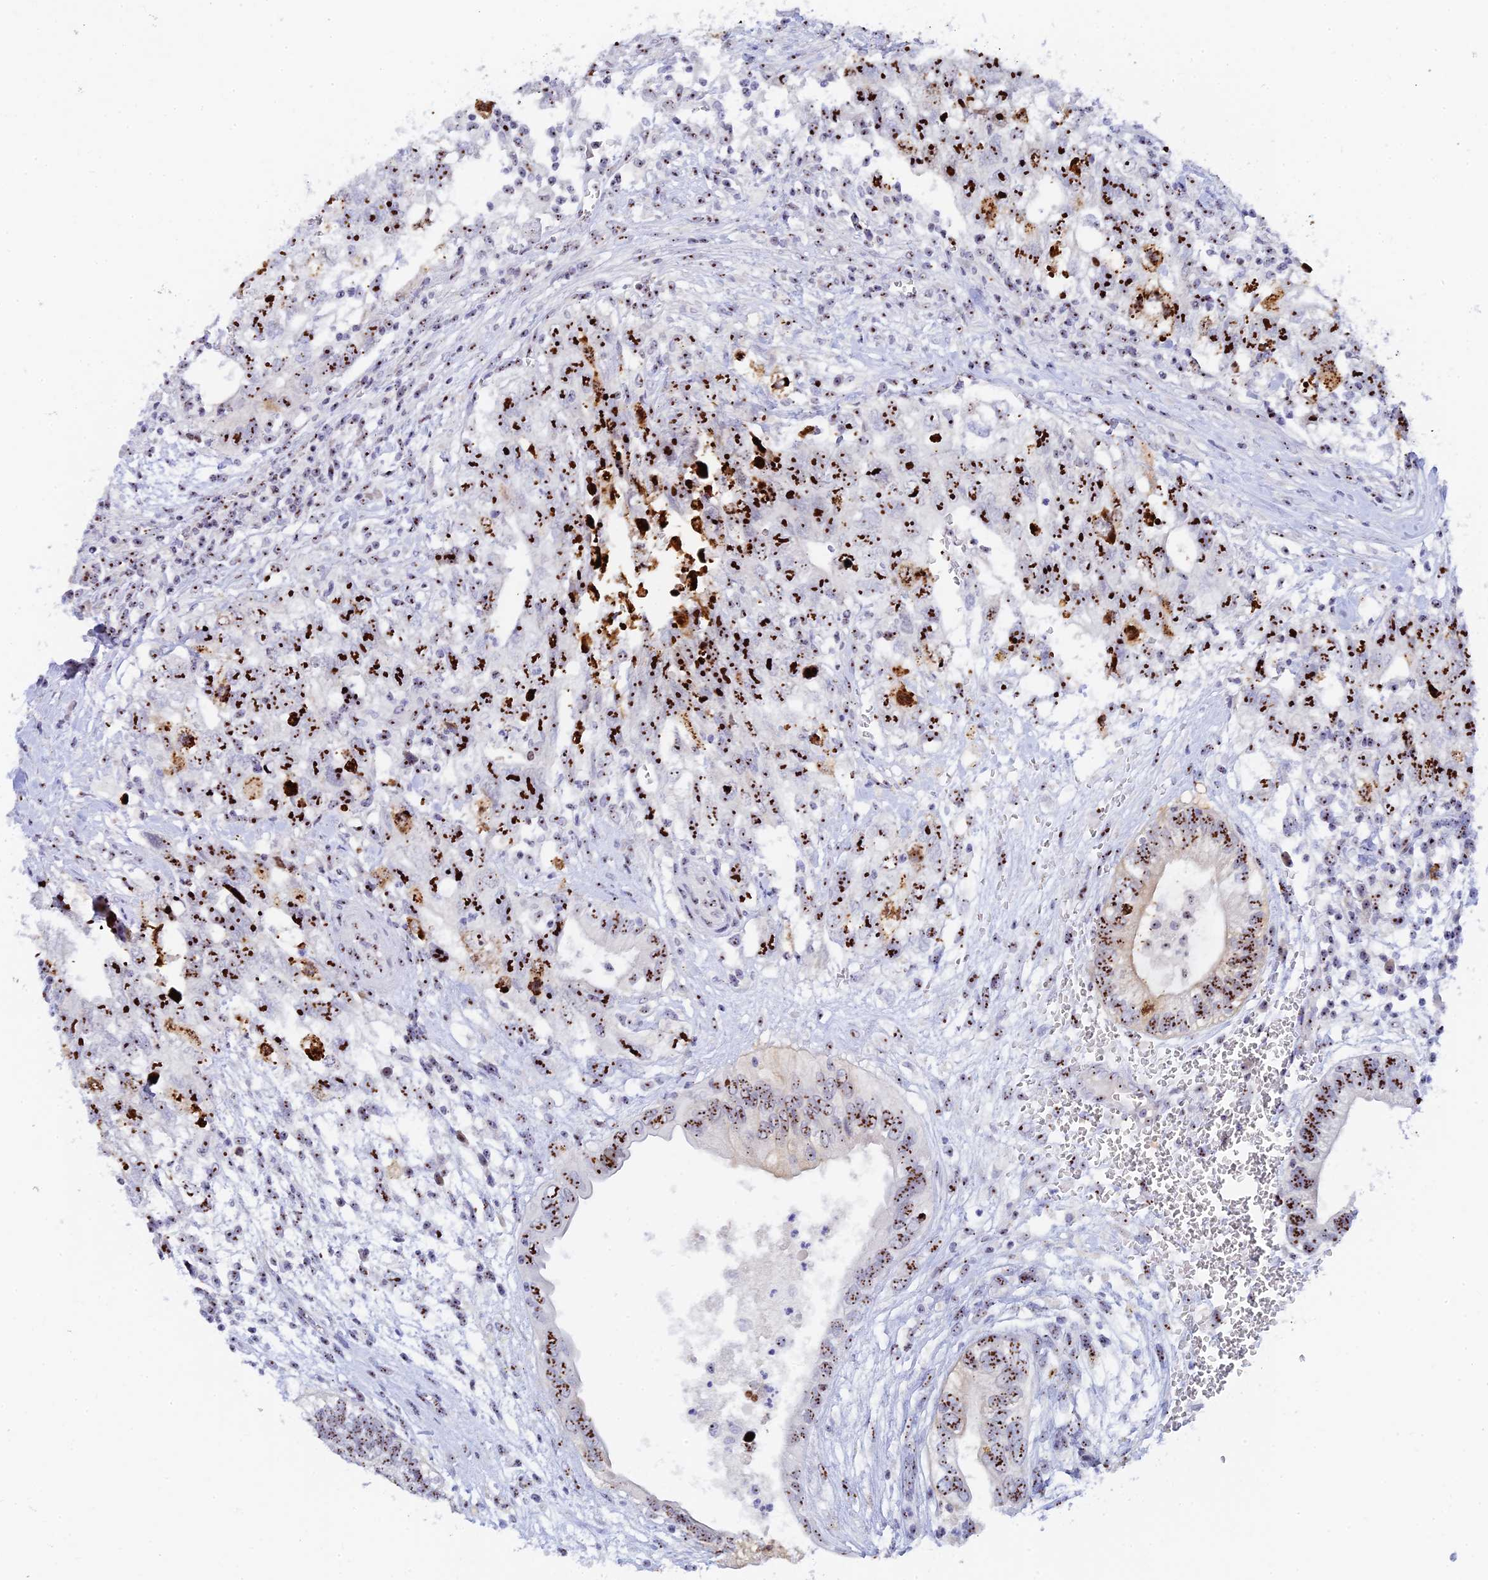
{"staining": {"intensity": "strong", "quantity": ">75%", "location": "nuclear"}, "tissue": "testis cancer", "cell_type": "Tumor cells", "image_type": "cancer", "snomed": [{"axis": "morphology", "description": "Seminoma, NOS"}, {"axis": "morphology", "description": "Carcinoma, Embryonal, NOS"}, {"axis": "topography", "description": "Testis"}], "caption": "IHC image of neoplastic tissue: human testis cancer stained using IHC exhibits high levels of strong protein expression localized specifically in the nuclear of tumor cells, appearing as a nuclear brown color.", "gene": "RSL1D1", "patient": {"sex": "male", "age": 29}}